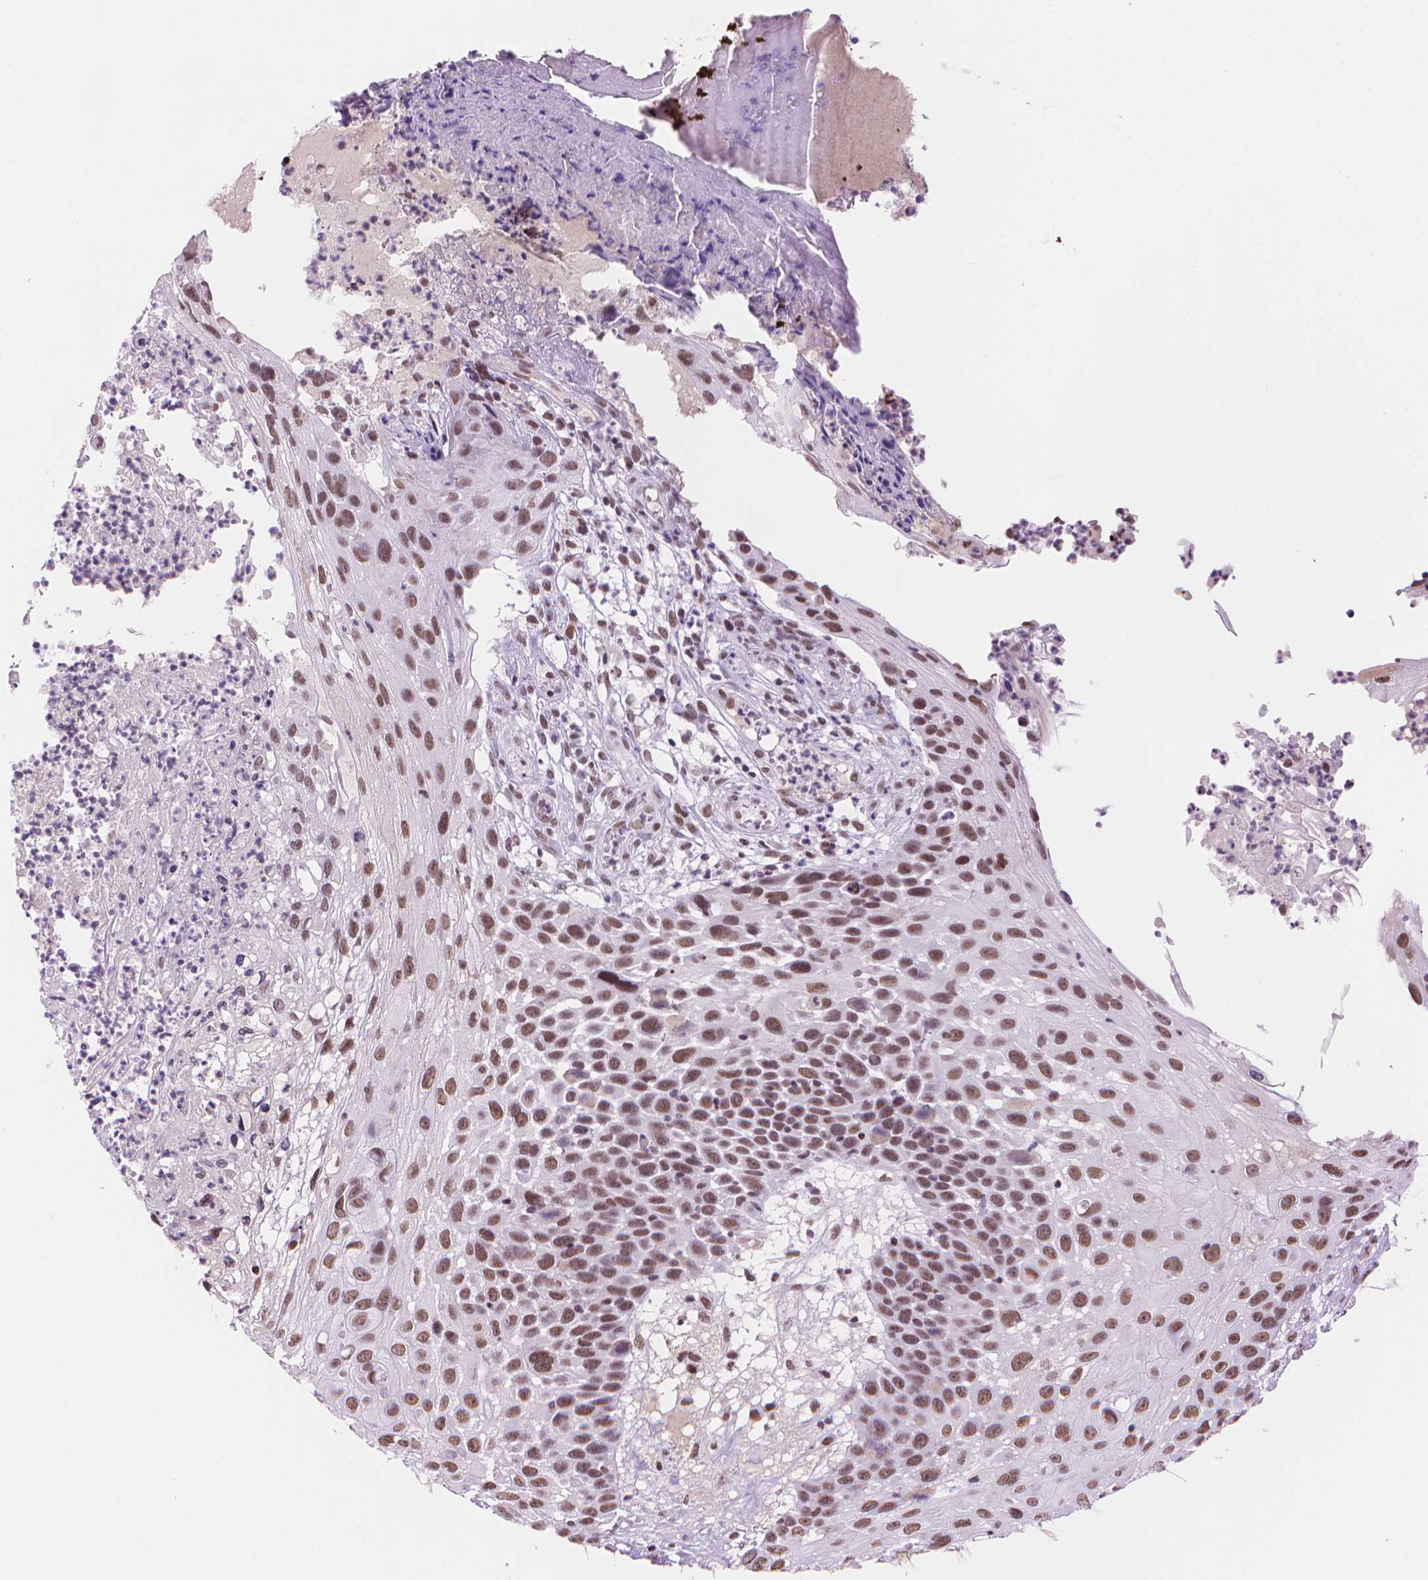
{"staining": {"intensity": "moderate", "quantity": ">75%", "location": "nuclear"}, "tissue": "skin cancer", "cell_type": "Tumor cells", "image_type": "cancer", "snomed": [{"axis": "morphology", "description": "Squamous cell carcinoma, NOS"}, {"axis": "topography", "description": "Skin"}], "caption": "Skin cancer was stained to show a protein in brown. There is medium levels of moderate nuclear expression in about >75% of tumor cells. The protein of interest is shown in brown color, while the nuclei are stained blue.", "gene": "RPA4", "patient": {"sex": "male", "age": 92}}